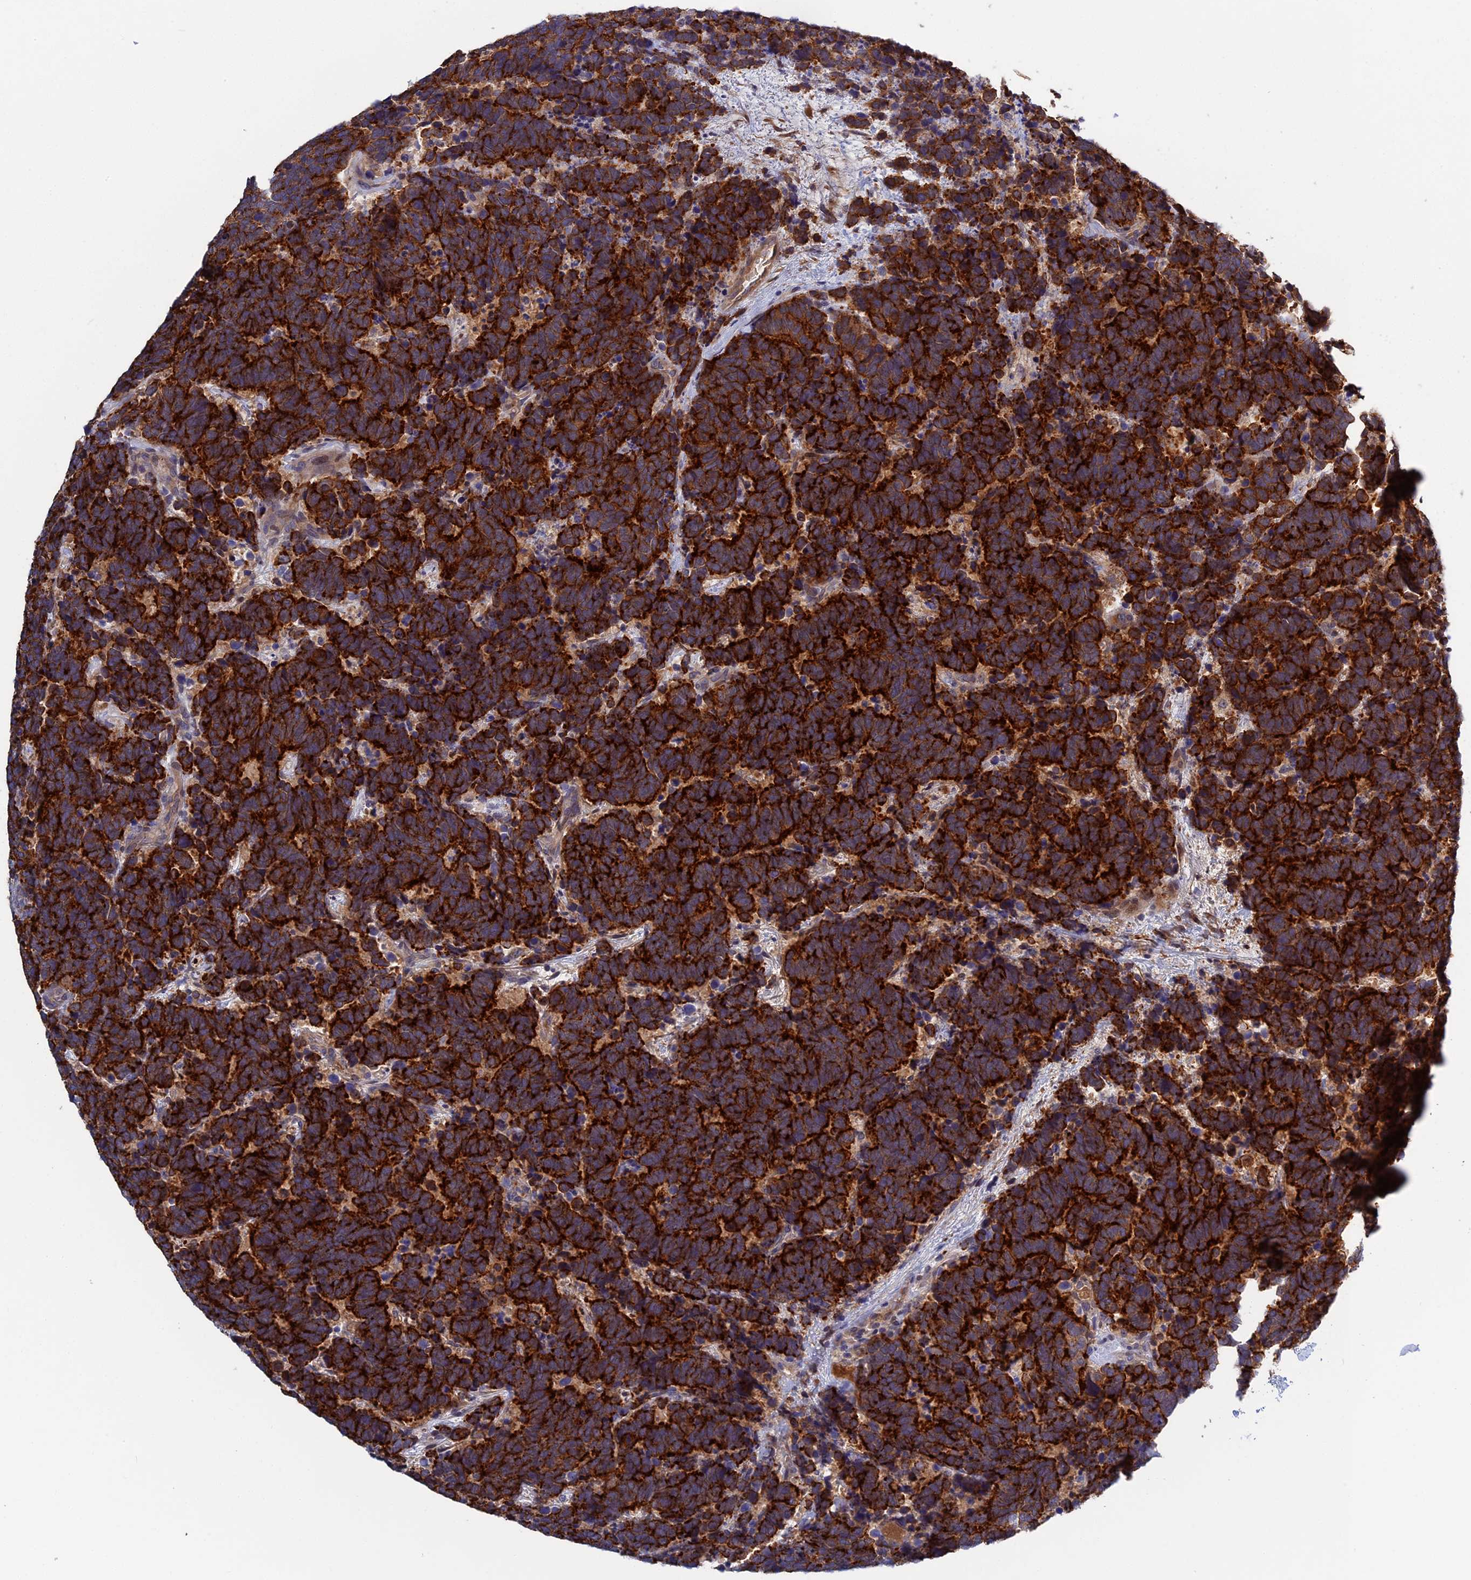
{"staining": {"intensity": "strong", "quantity": ">75%", "location": "cytoplasmic/membranous"}, "tissue": "carcinoid", "cell_type": "Tumor cells", "image_type": "cancer", "snomed": [{"axis": "morphology", "description": "Carcinoma, NOS"}, {"axis": "morphology", "description": "Carcinoid, malignant, NOS"}, {"axis": "topography", "description": "Urinary bladder"}], "caption": "Protein staining of carcinoma tissue shows strong cytoplasmic/membranous staining in about >75% of tumor cells.", "gene": "CRACD", "patient": {"sex": "male", "age": 57}}